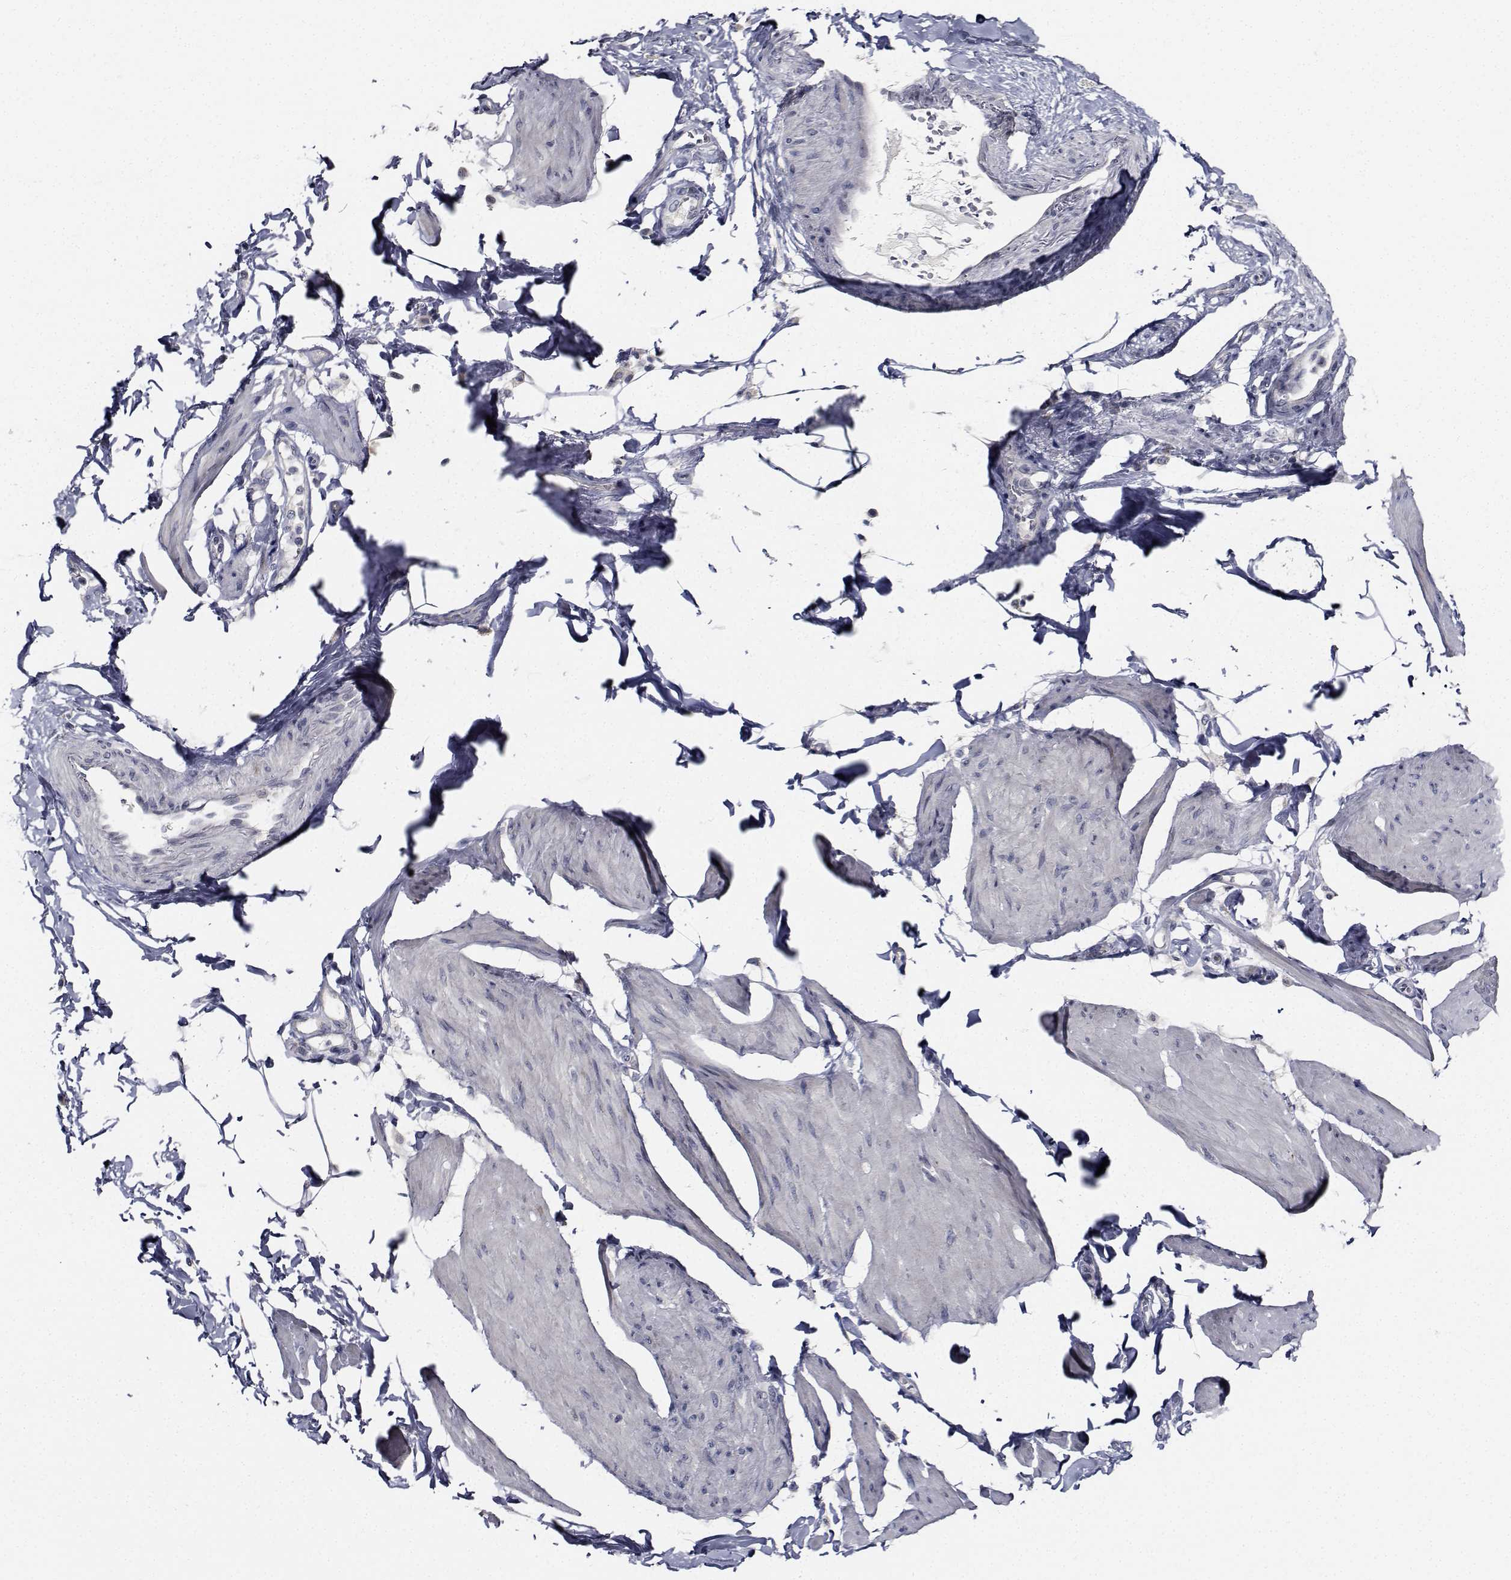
{"staining": {"intensity": "negative", "quantity": "none", "location": "none"}, "tissue": "smooth muscle", "cell_type": "Smooth muscle cells", "image_type": "normal", "snomed": [{"axis": "morphology", "description": "Normal tissue, NOS"}, {"axis": "topography", "description": "Adipose tissue"}, {"axis": "topography", "description": "Smooth muscle"}, {"axis": "topography", "description": "Peripheral nerve tissue"}], "caption": "Smooth muscle stained for a protein using immunohistochemistry shows no expression smooth muscle cells.", "gene": "NVL", "patient": {"sex": "male", "age": 83}}